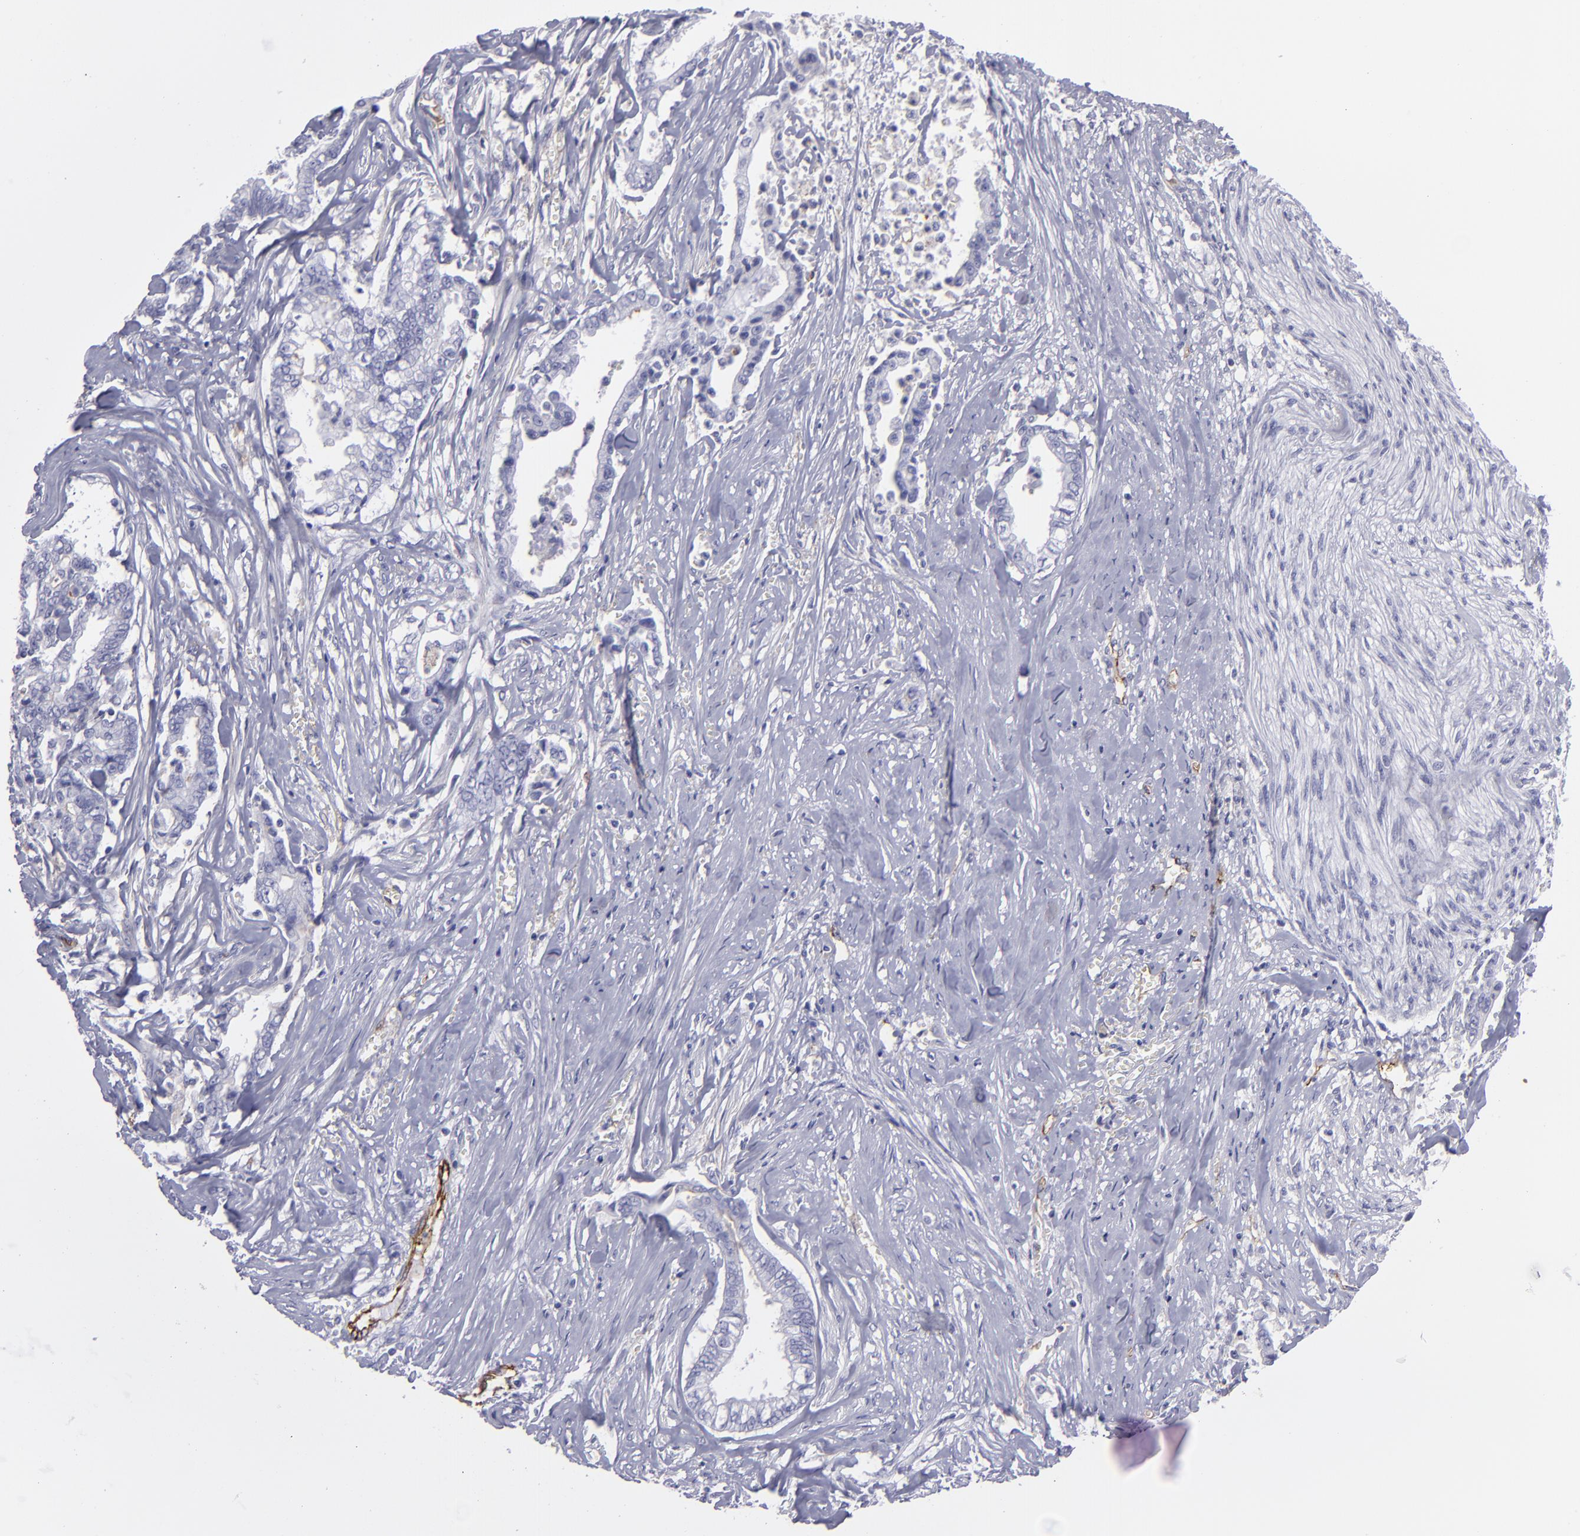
{"staining": {"intensity": "moderate", "quantity": "<25%", "location": "cytoplasmic/membranous"}, "tissue": "liver cancer", "cell_type": "Tumor cells", "image_type": "cancer", "snomed": [{"axis": "morphology", "description": "Cholangiocarcinoma"}, {"axis": "topography", "description": "Liver"}], "caption": "This histopathology image demonstrates immunohistochemistry (IHC) staining of human liver cholangiocarcinoma, with low moderate cytoplasmic/membranous positivity in about <25% of tumor cells.", "gene": "ACE", "patient": {"sex": "male", "age": 57}}